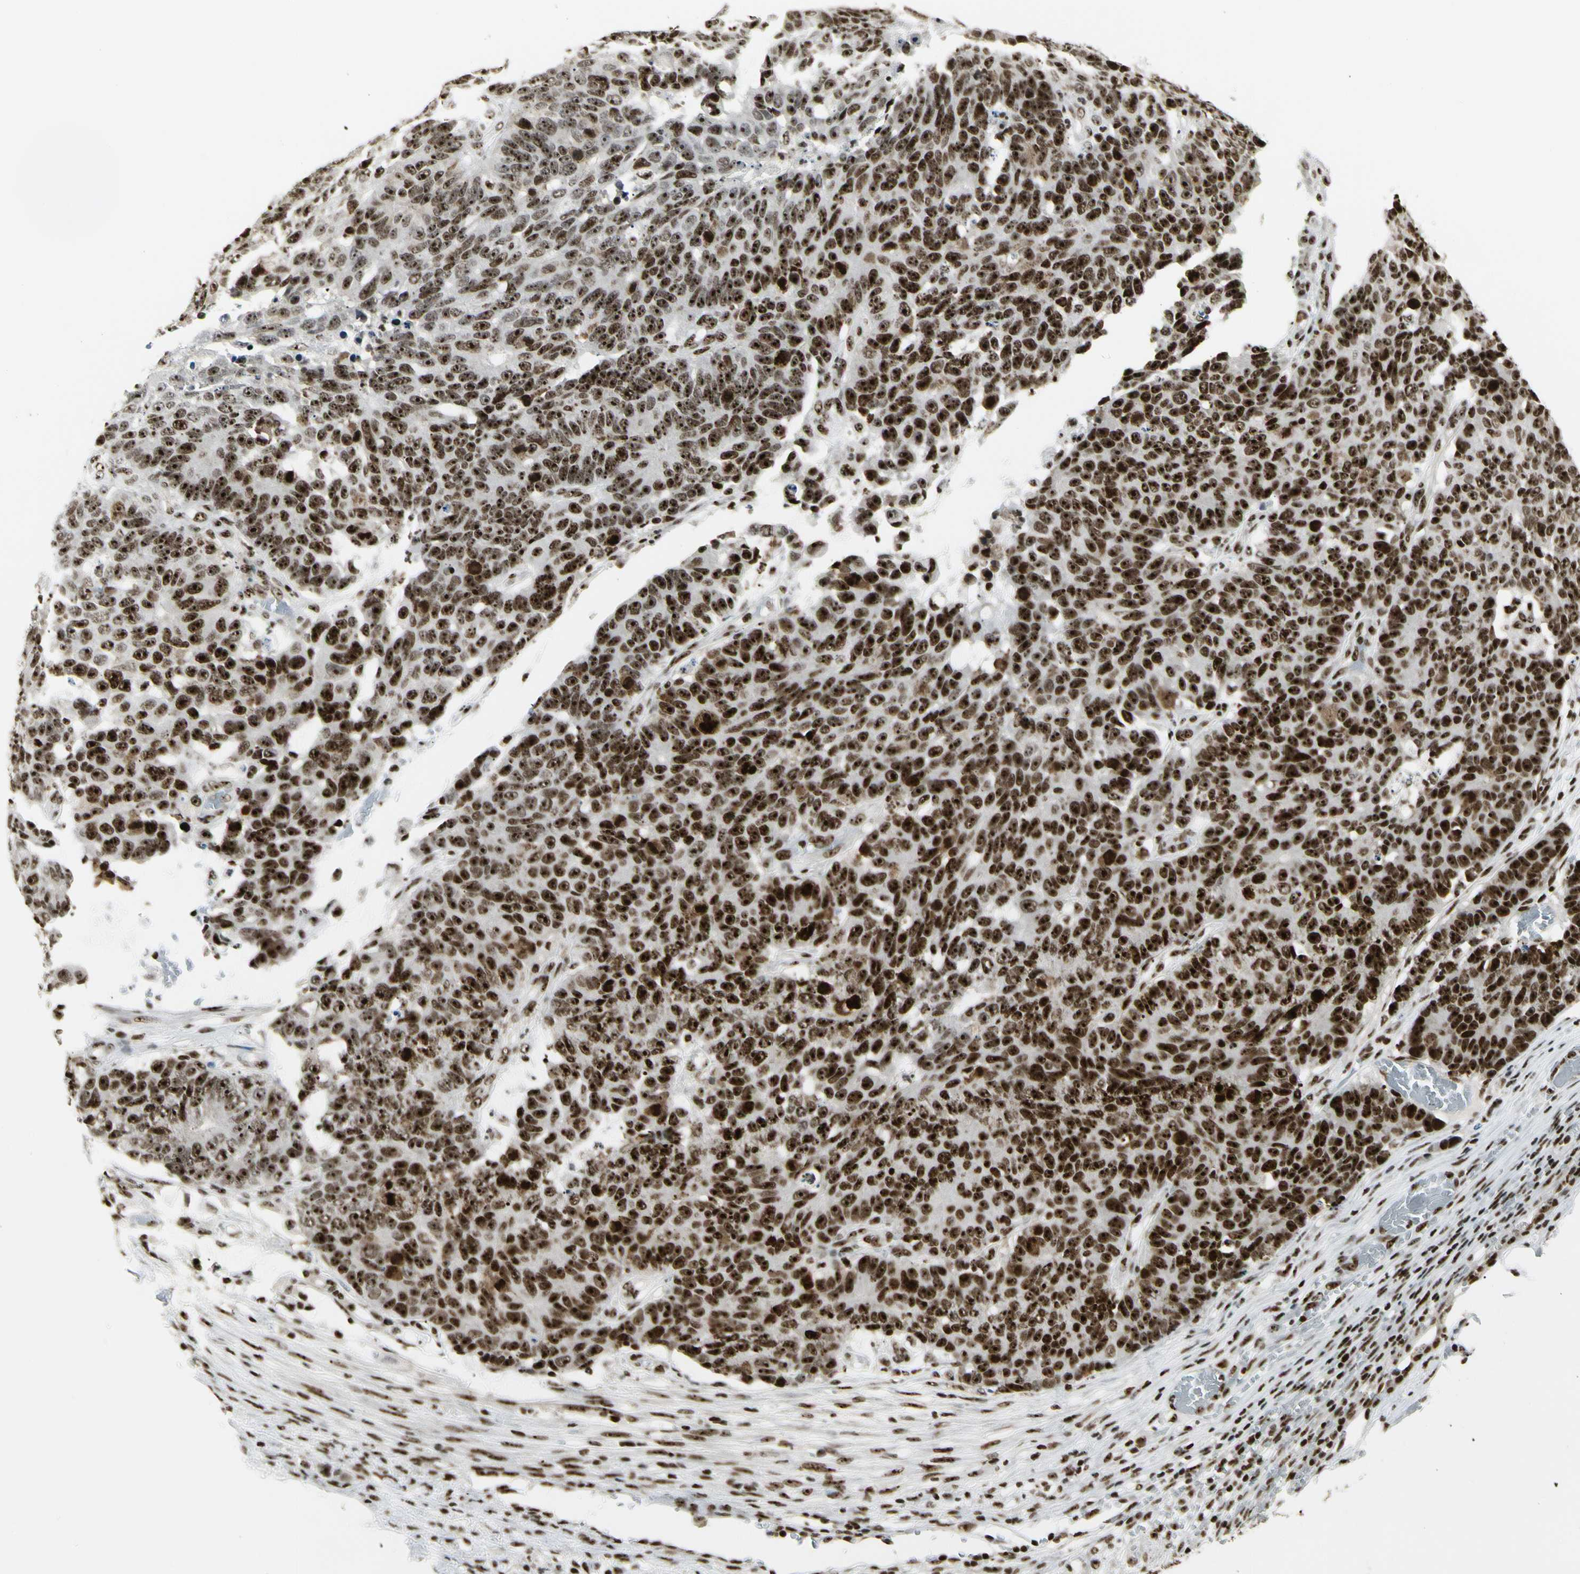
{"staining": {"intensity": "strong", "quantity": ">75%", "location": "nuclear"}, "tissue": "colorectal cancer", "cell_type": "Tumor cells", "image_type": "cancer", "snomed": [{"axis": "morphology", "description": "Adenocarcinoma, NOS"}, {"axis": "topography", "description": "Colon"}], "caption": "About >75% of tumor cells in colorectal cancer (adenocarcinoma) show strong nuclear protein expression as visualized by brown immunohistochemical staining.", "gene": "UBTF", "patient": {"sex": "female", "age": 86}}